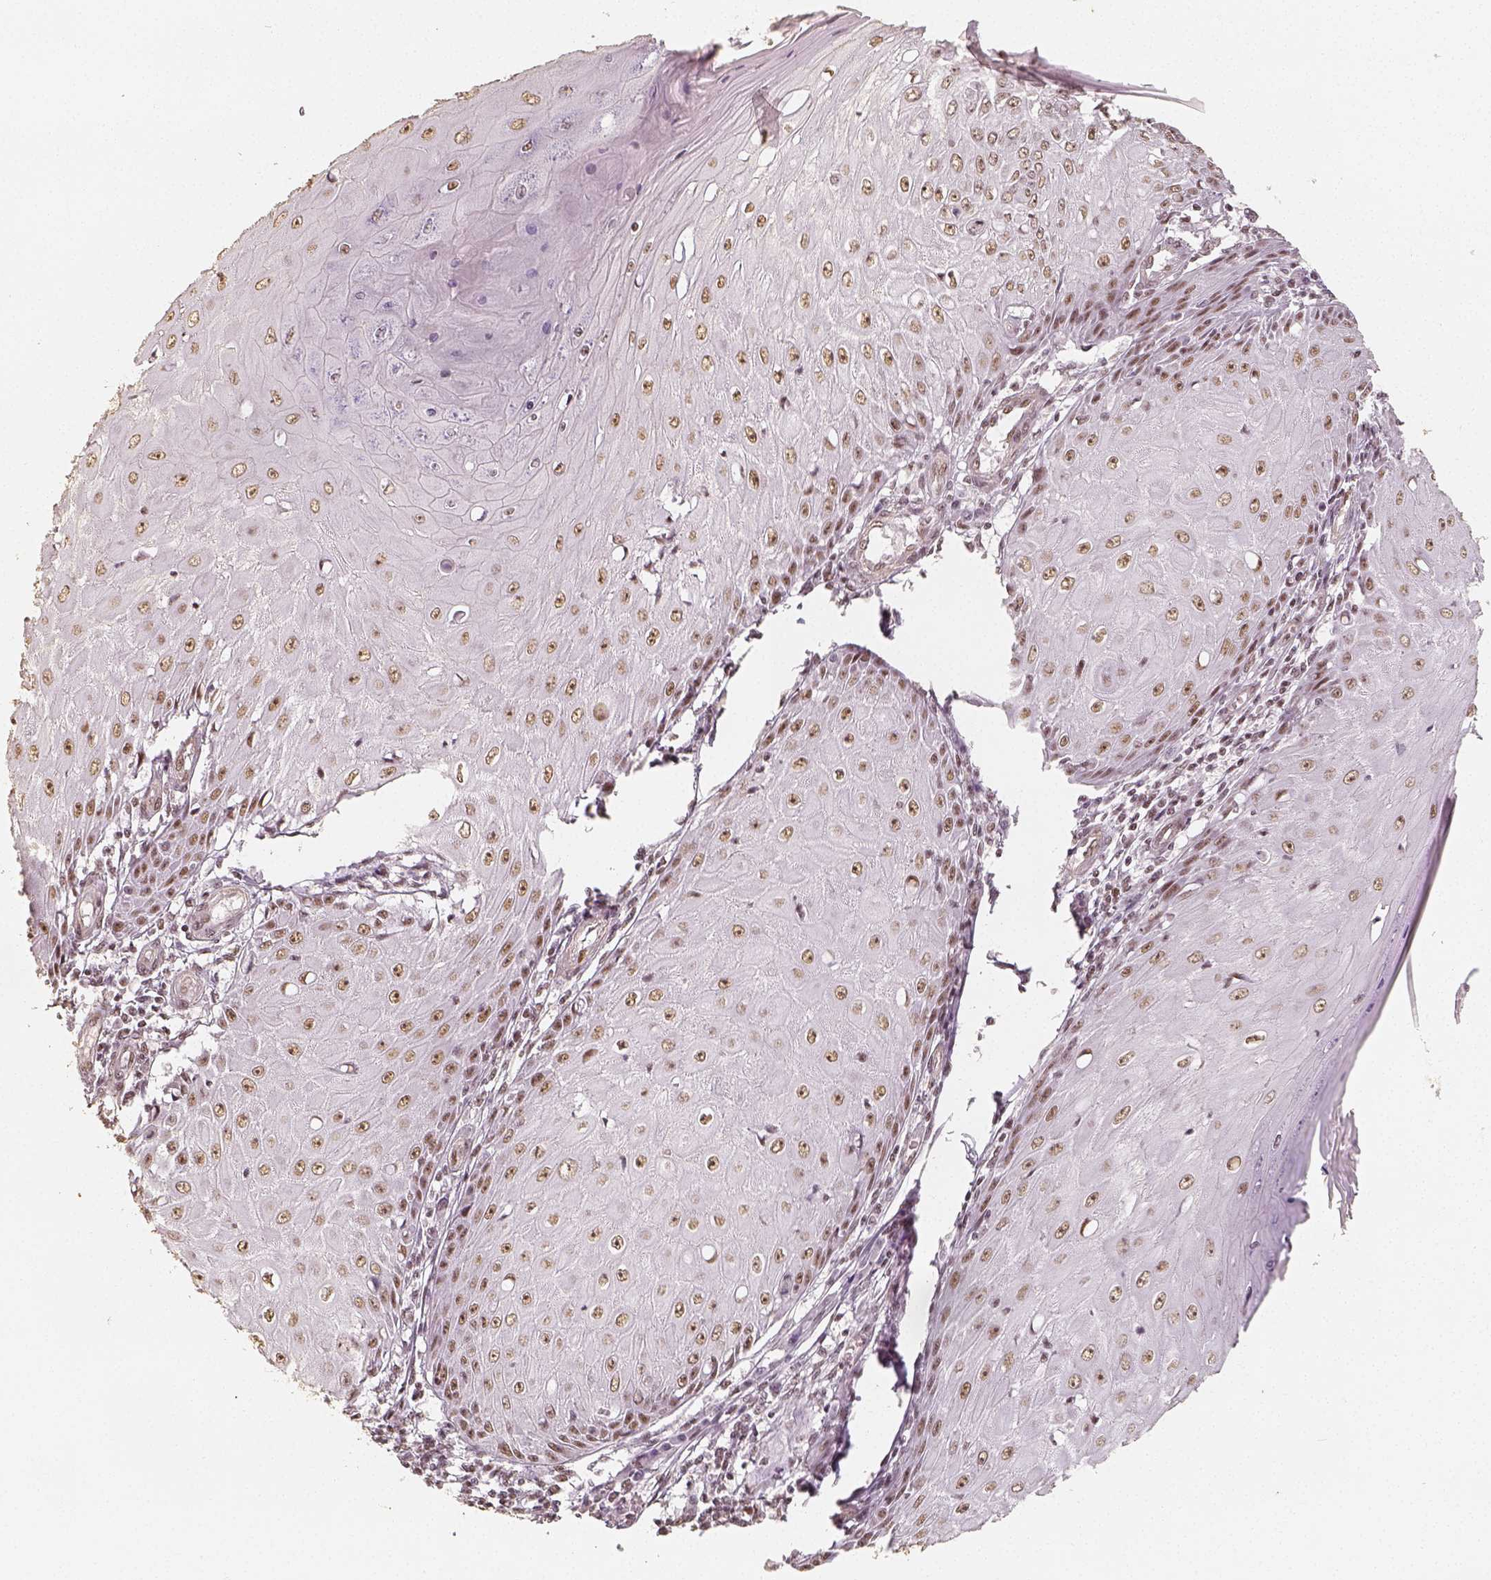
{"staining": {"intensity": "moderate", "quantity": ">75%", "location": "nuclear"}, "tissue": "skin cancer", "cell_type": "Tumor cells", "image_type": "cancer", "snomed": [{"axis": "morphology", "description": "Squamous cell carcinoma, NOS"}, {"axis": "topography", "description": "Skin"}], "caption": "Immunohistochemistry (IHC) (DAB (3,3'-diaminobenzidine)) staining of skin squamous cell carcinoma exhibits moderate nuclear protein positivity in approximately >75% of tumor cells.", "gene": "HDAC1", "patient": {"sex": "female", "age": 73}}